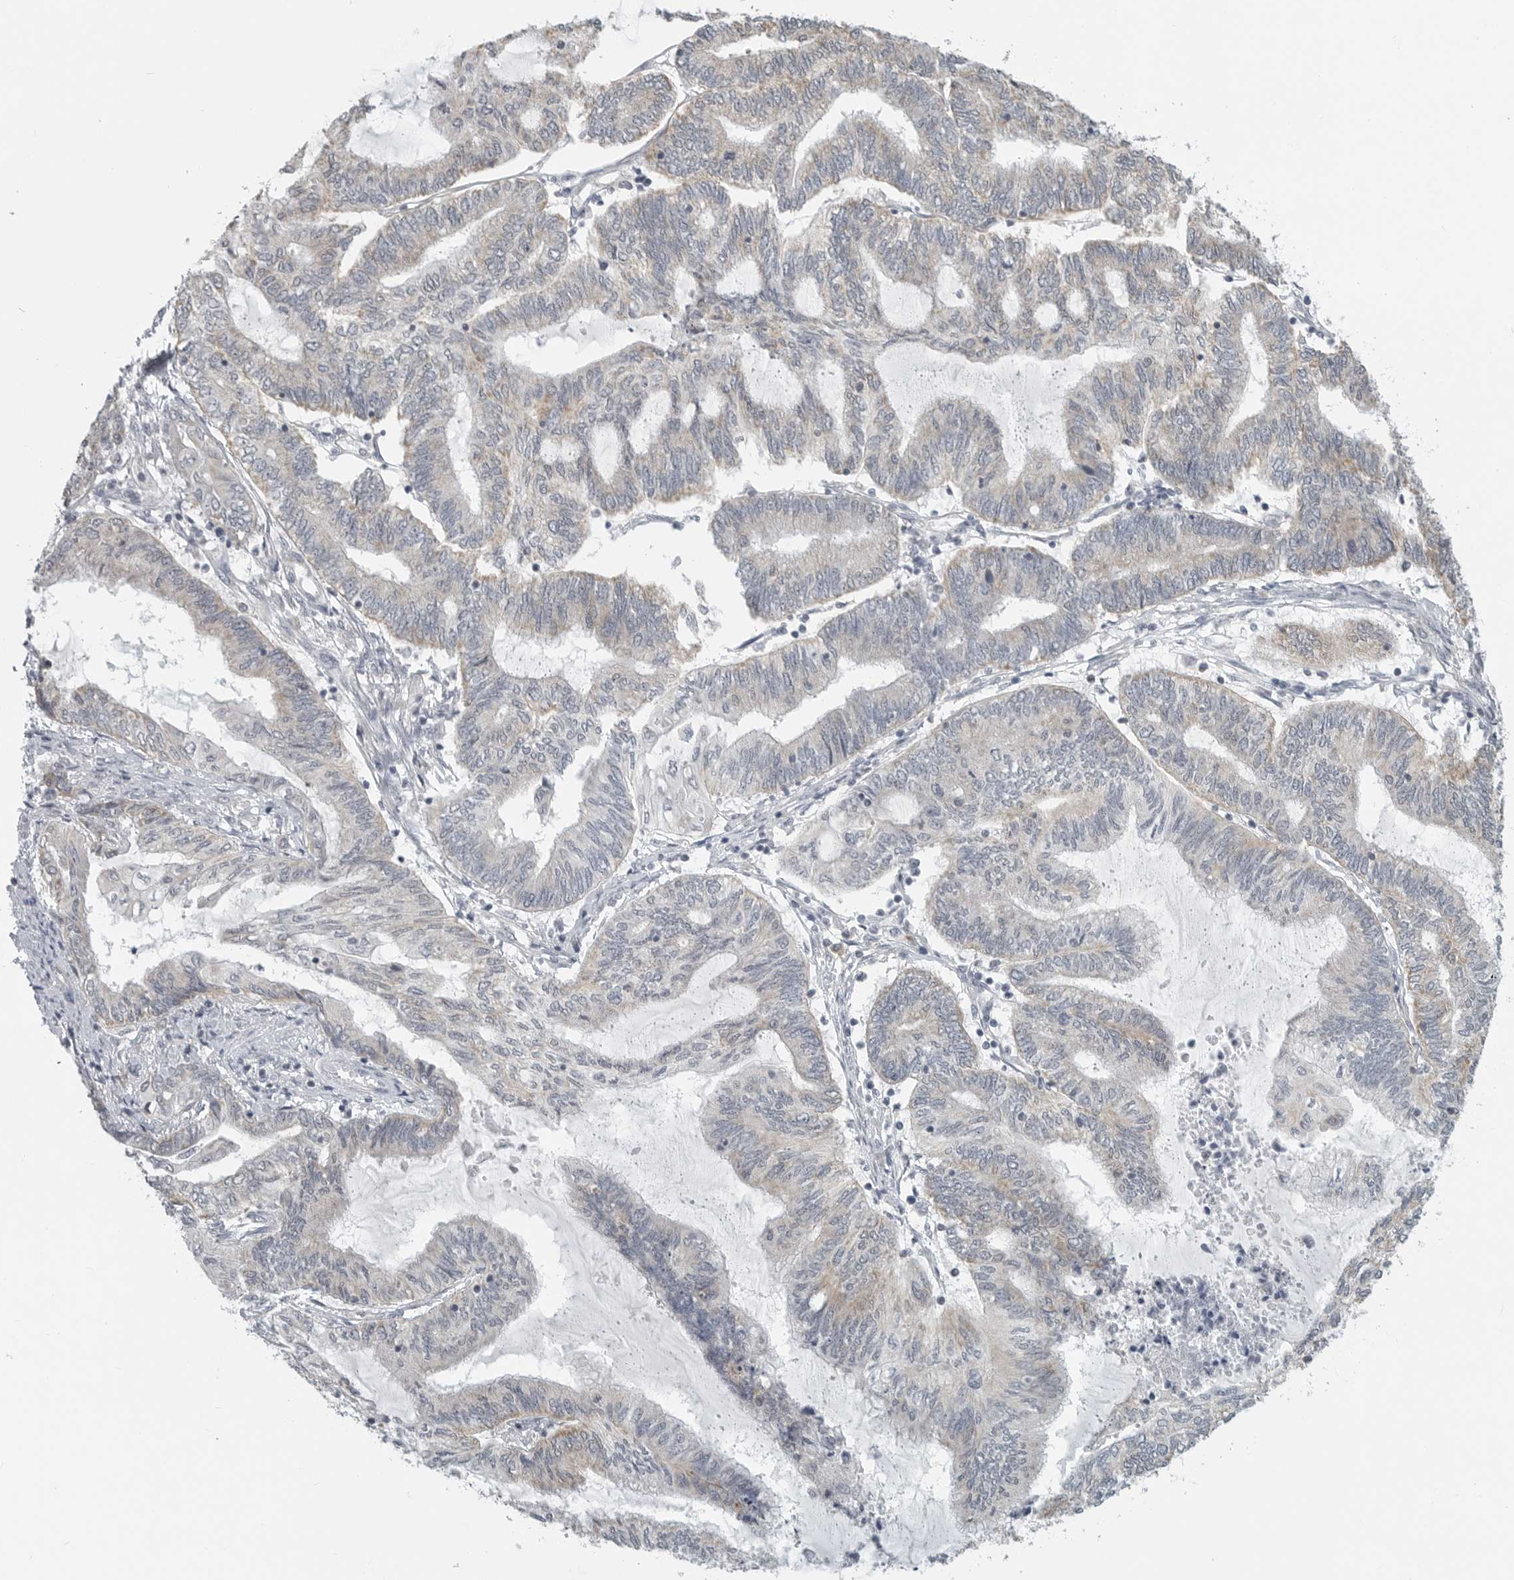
{"staining": {"intensity": "weak", "quantity": "25%-75%", "location": "cytoplasmic/membranous"}, "tissue": "endometrial cancer", "cell_type": "Tumor cells", "image_type": "cancer", "snomed": [{"axis": "morphology", "description": "Adenocarcinoma, NOS"}, {"axis": "topography", "description": "Uterus"}, {"axis": "topography", "description": "Endometrium"}], "caption": "The image shows a brown stain indicating the presence of a protein in the cytoplasmic/membranous of tumor cells in endometrial adenocarcinoma.", "gene": "IL12RB2", "patient": {"sex": "female", "age": 70}}